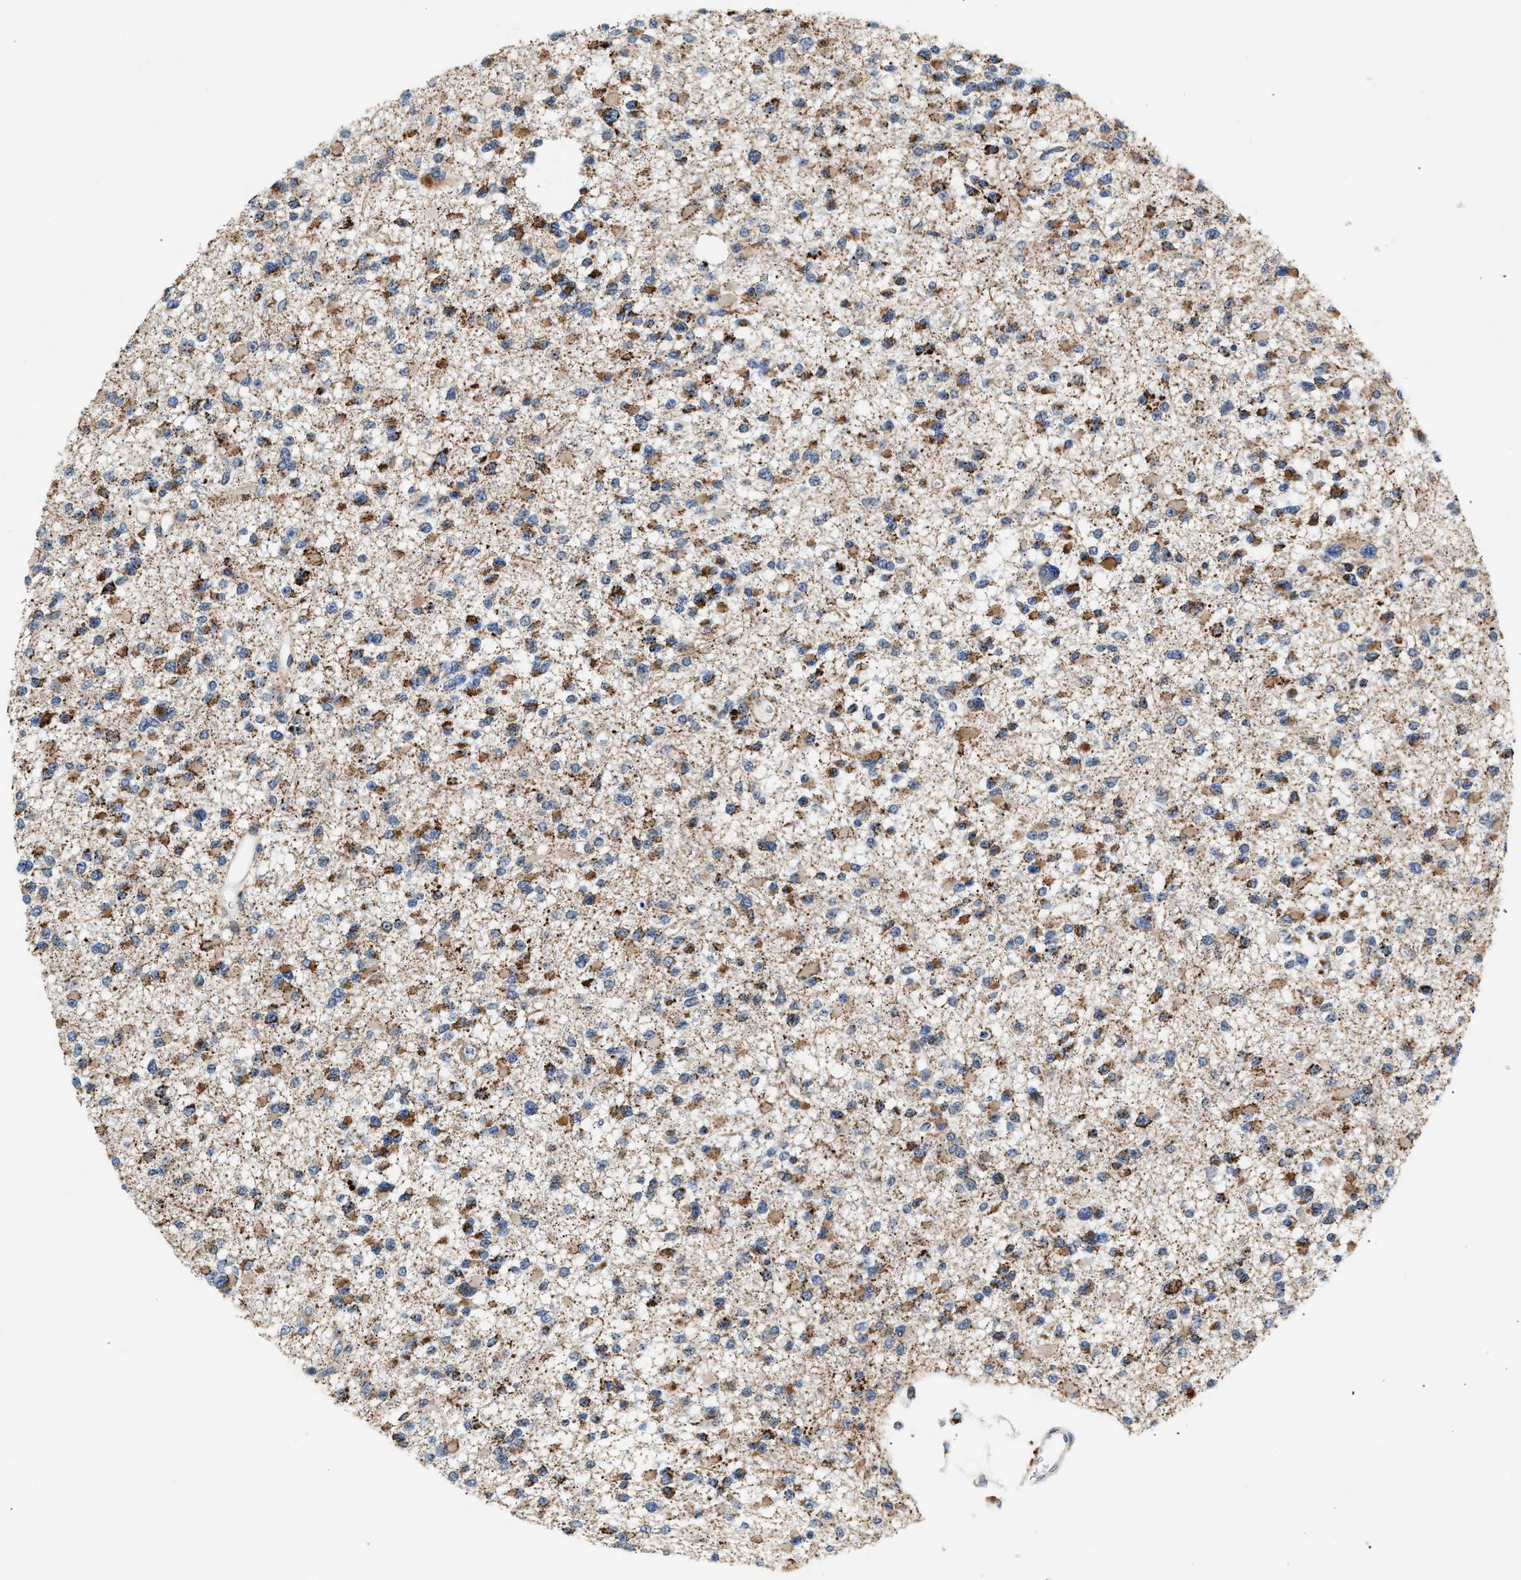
{"staining": {"intensity": "moderate", "quantity": ">75%", "location": "cytoplasmic/membranous"}, "tissue": "glioma", "cell_type": "Tumor cells", "image_type": "cancer", "snomed": [{"axis": "morphology", "description": "Glioma, malignant, Low grade"}, {"axis": "topography", "description": "Brain"}], "caption": "Tumor cells show medium levels of moderate cytoplasmic/membranous staining in about >75% of cells in human glioma.", "gene": "IFT74", "patient": {"sex": "female", "age": 22}}